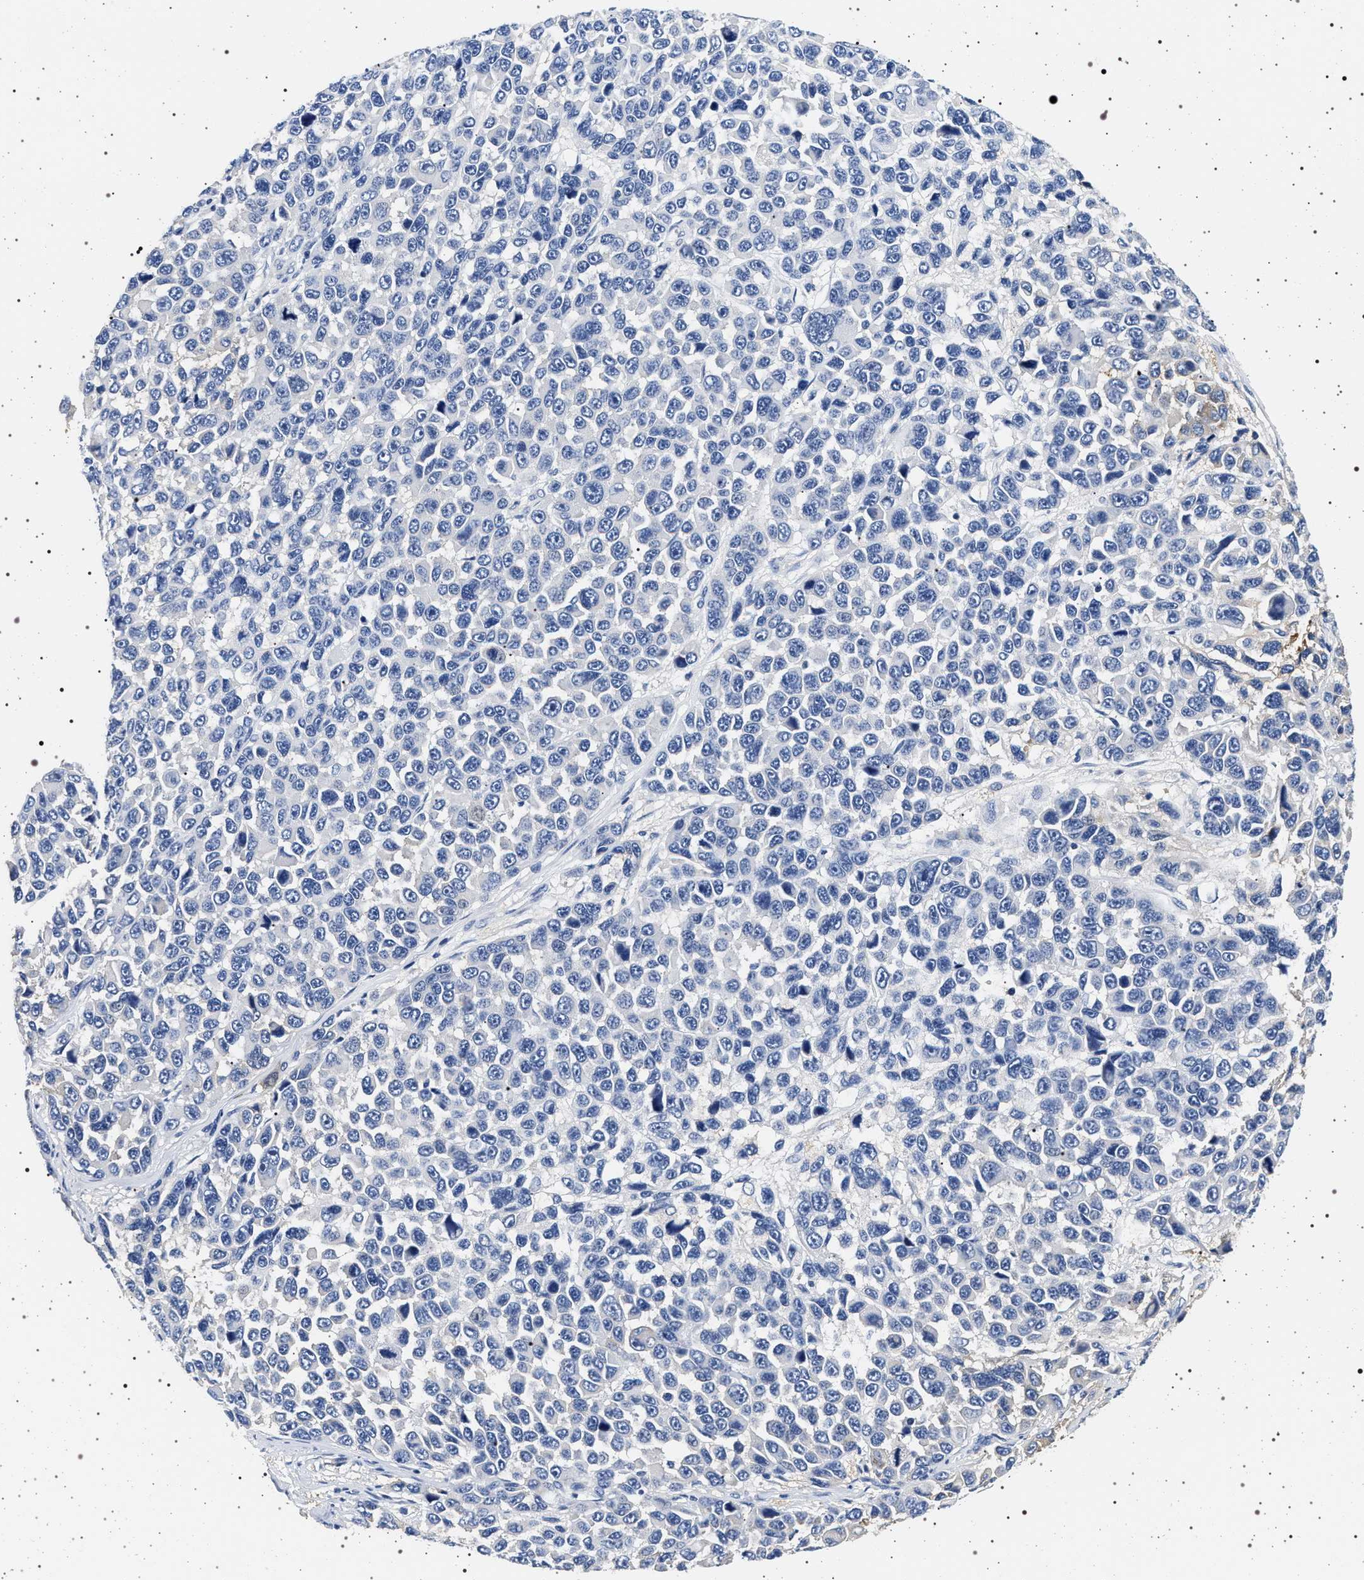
{"staining": {"intensity": "negative", "quantity": "none", "location": "none"}, "tissue": "melanoma", "cell_type": "Tumor cells", "image_type": "cancer", "snomed": [{"axis": "morphology", "description": "Malignant melanoma, NOS"}, {"axis": "topography", "description": "Skin"}], "caption": "This micrograph is of malignant melanoma stained with immunohistochemistry (IHC) to label a protein in brown with the nuclei are counter-stained blue. There is no expression in tumor cells.", "gene": "HSD17B1", "patient": {"sex": "male", "age": 53}}